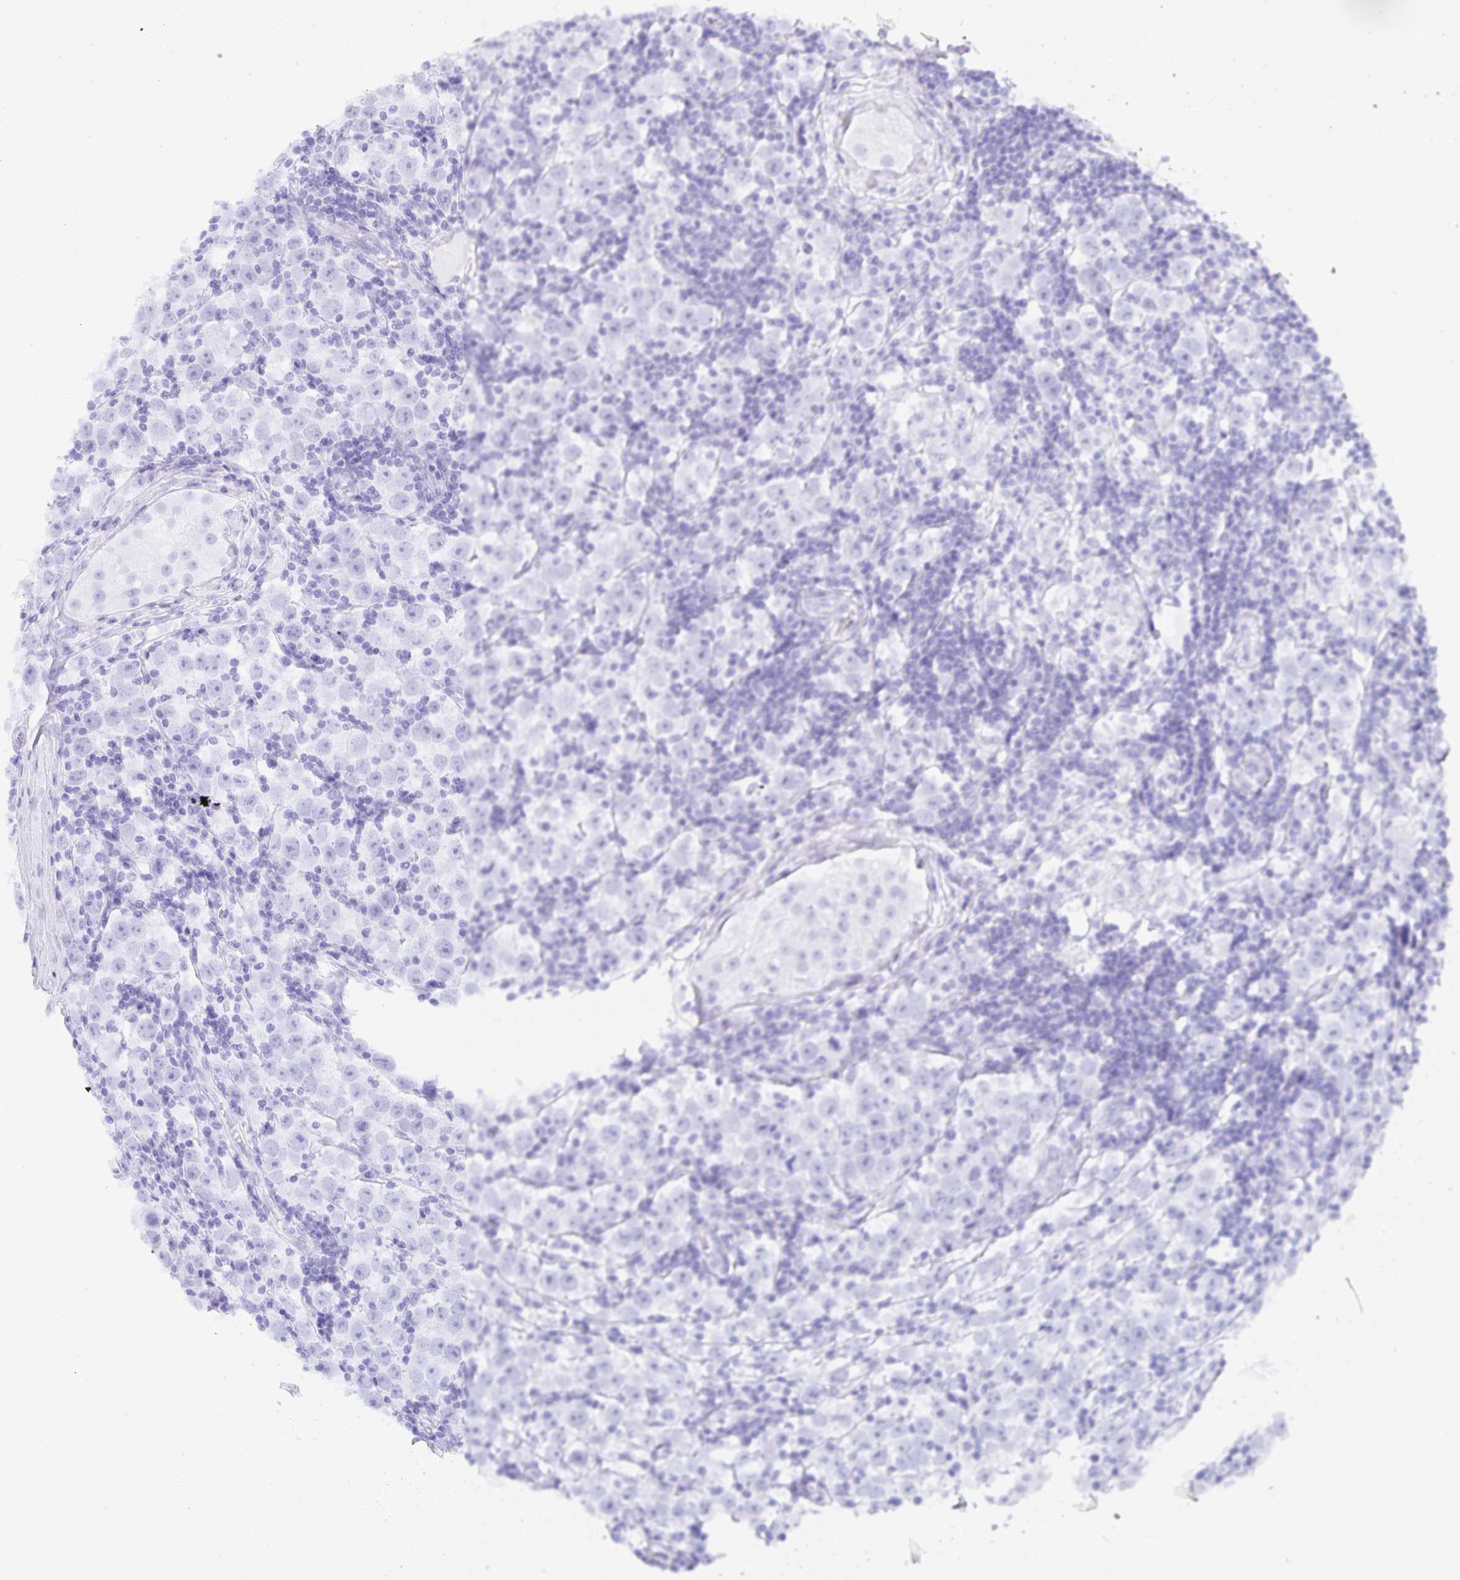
{"staining": {"intensity": "negative", "quantity": "none", "location": "none"}, "tissue": "urothelial cancer", "cell_type": "Tumor cells", "image_type": "cancer", "snomed": [{"axis": "morphology", "description": "Normal tissue, NOS"}, {"axis": "morphology", "description": "Urothelial carcinoma, High grade"}, {"axis": "morphology", "description": "Seminoma, NOS"}, {"axis": "morphology", "description": "Carcinoma, Embryonal, NOS"}, {"axis": "topography", "description": "Urinary bladder"}, {"axis": "topography", "description": "Testis"}], "caption": "The IHC image has no significant expression in tumor cells of urothelial cancer tissue. (Brightfield microscopy of DAB (3,3'-diaminobenzidine) IHC at high magnification).", "gene": "CHAT", "patient": {"sex": "male", "age": 41}}